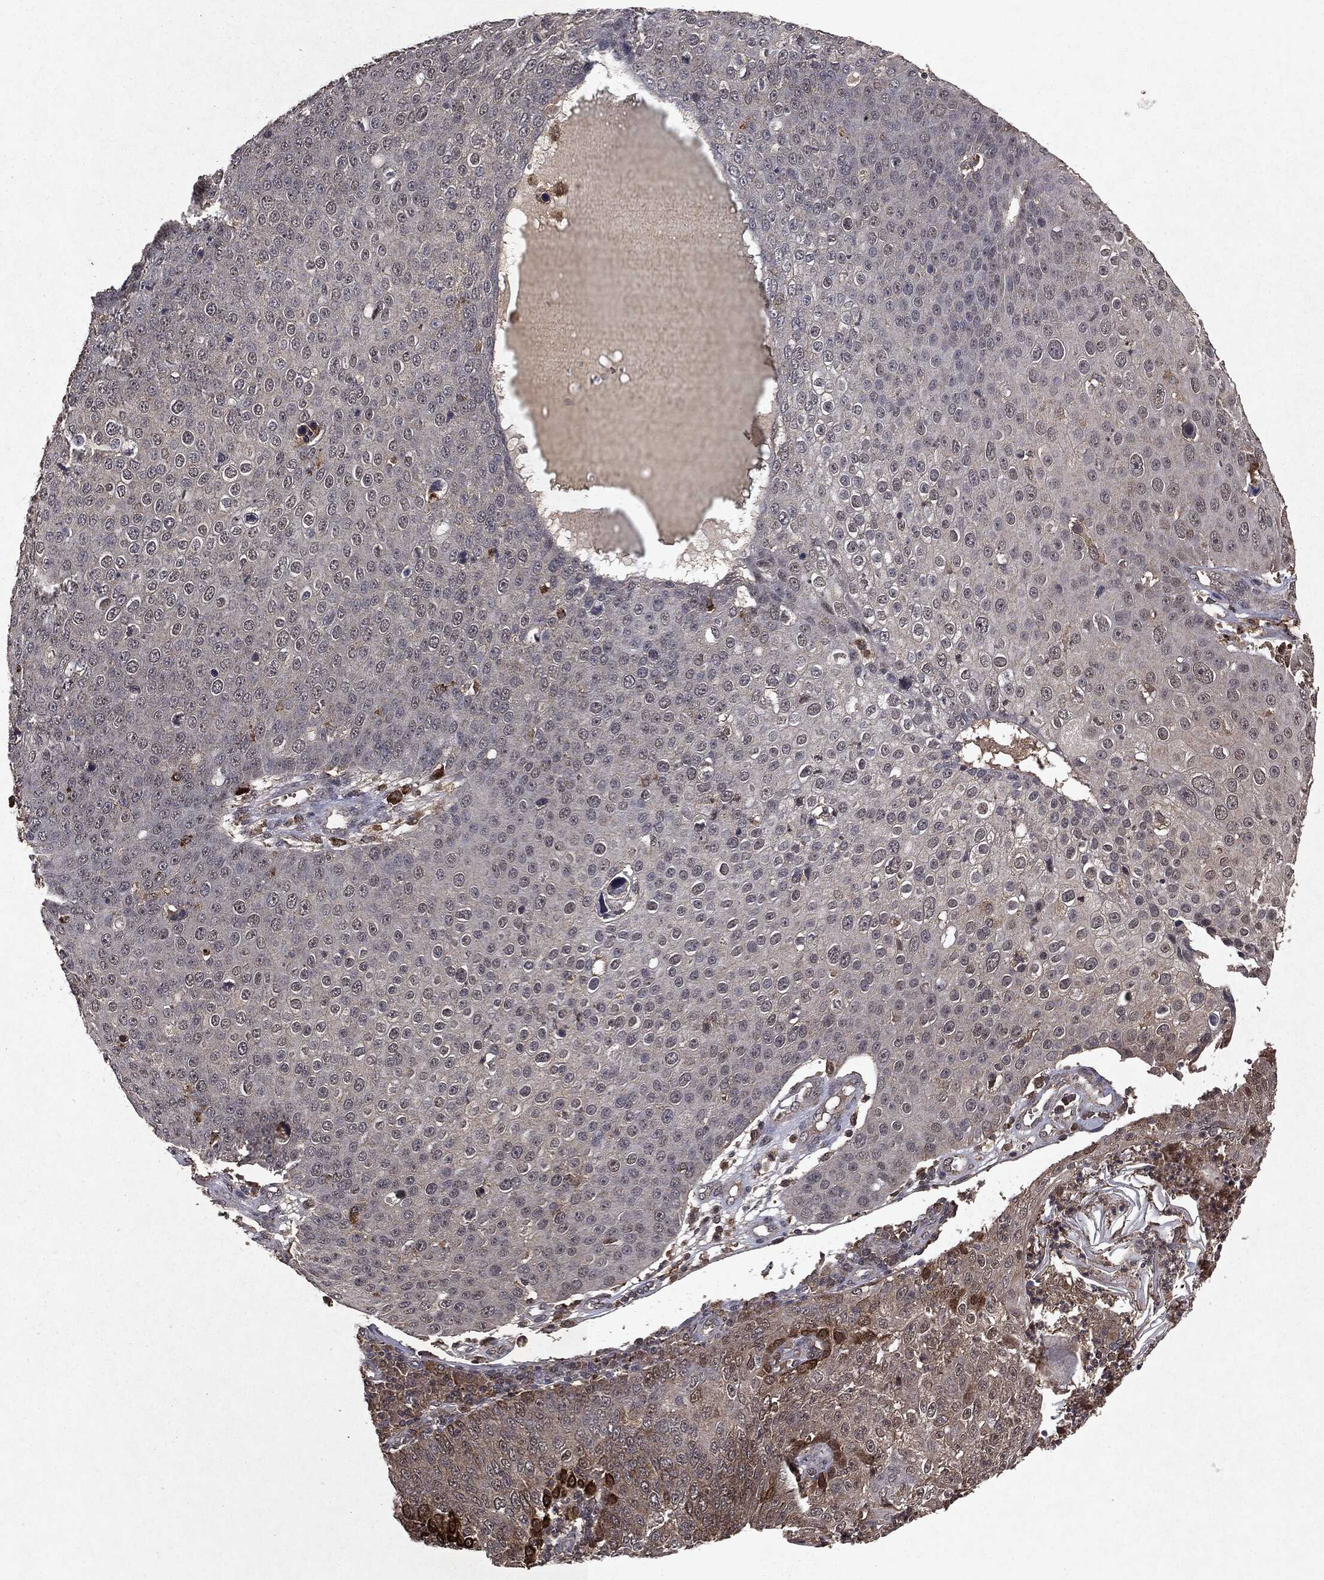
{"staining": {"intensity": "negative", "quantity": "none", "location": "none"}, "tissue": "skin cancer", "cell_type": "Tumor cells", "image_type": "cancer", "snomed": [{"axis": "morphology", "description": "Squamous cell carcinoma, NOS"}, {"axis": "topography", "description": "Skin"}], "caption": "Tumor cells show no significant protein positivity in skin cancer (squamous cell carcinoma). (Brightfield microscopy of DAB (3,3'-diaminobenzidine) IHC at high magnification).", "gene": "MTOR", "patient": {"sex": "male", "age": 71}}